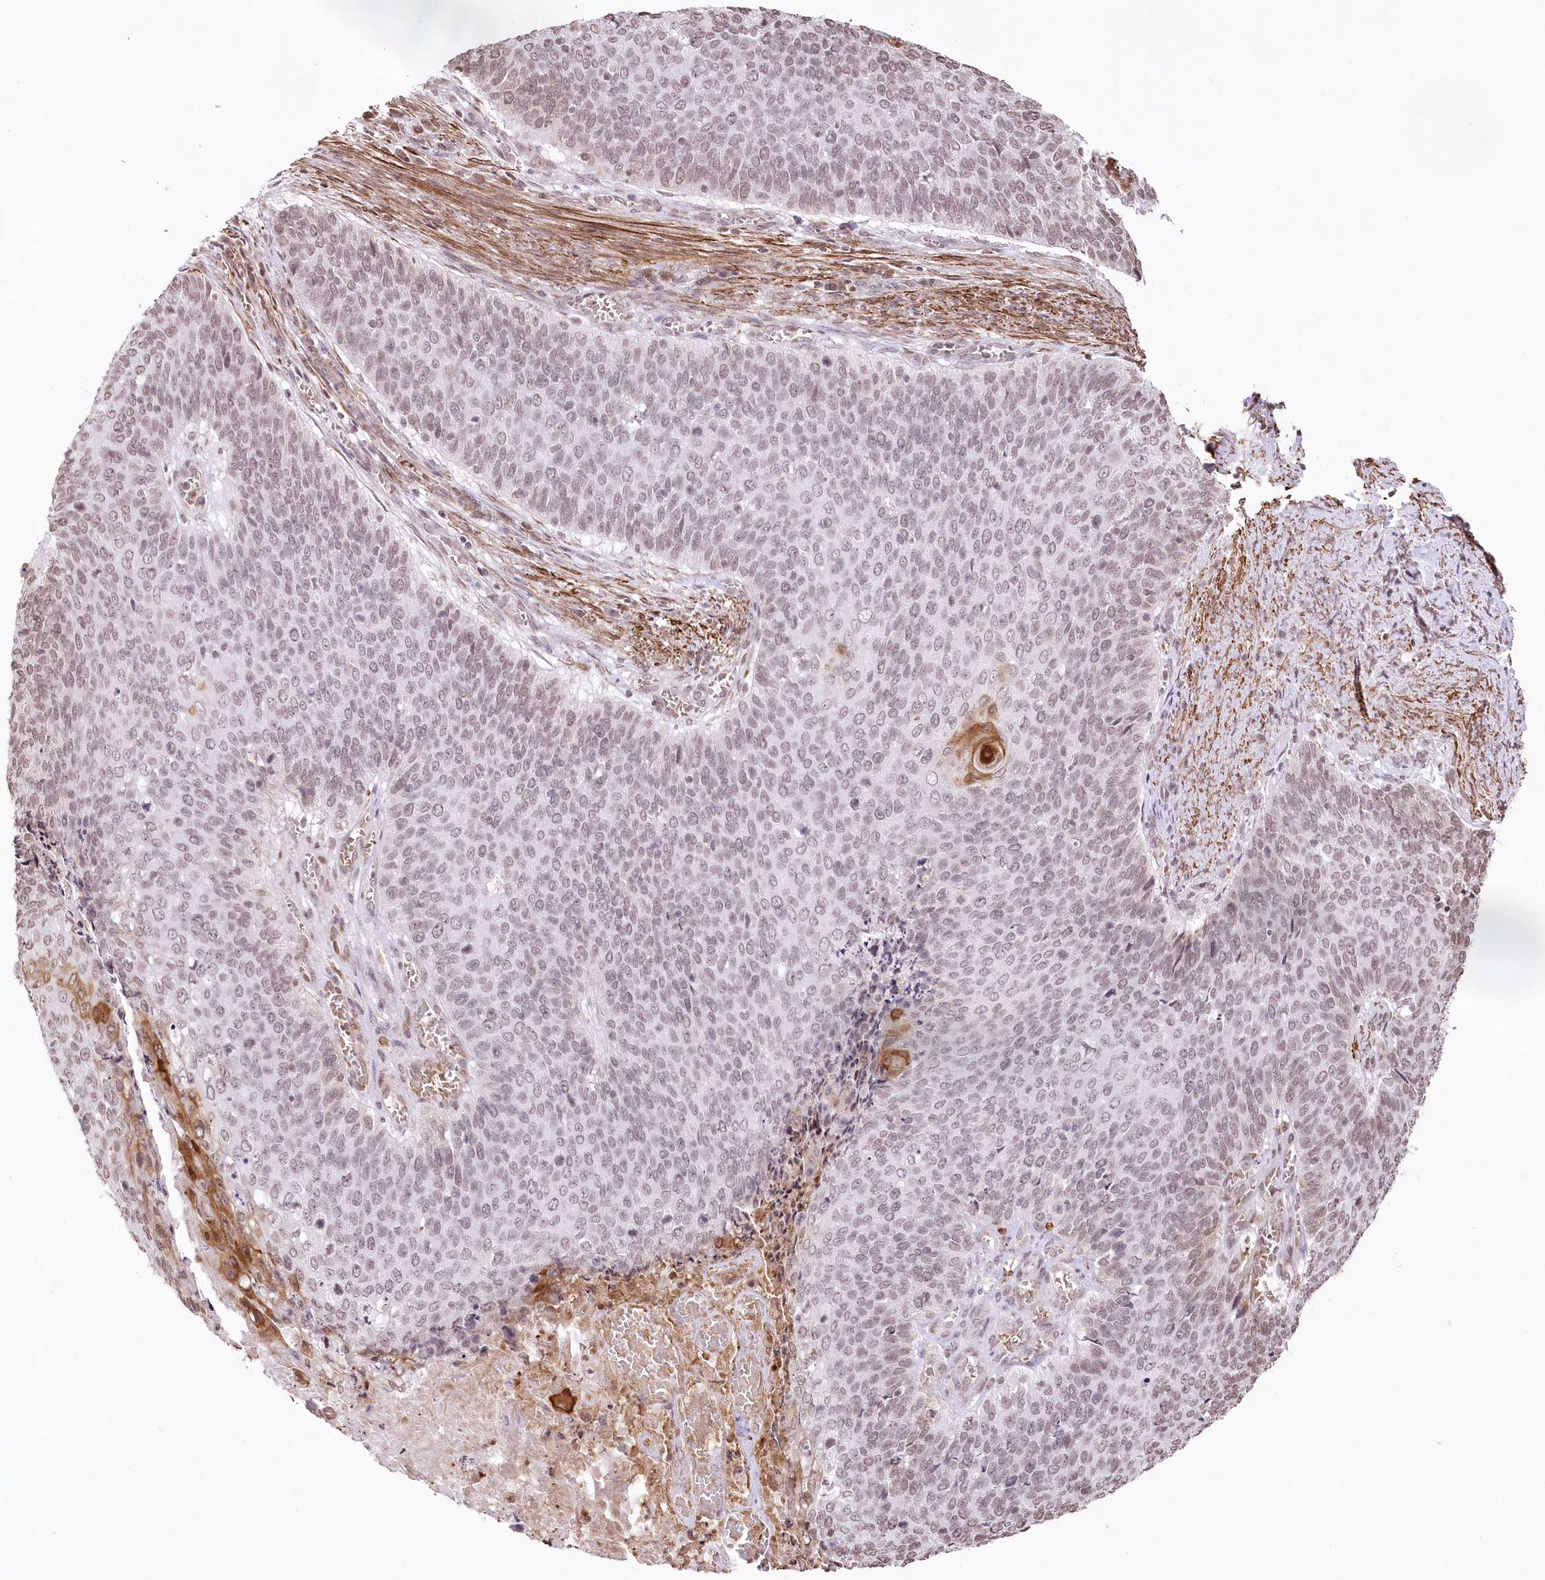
{"staining": {"intensity": "negative", "quantity": "none", "location": "none"}, "tissue": "cervical cancer", "cell_type": "Tumor cells", "image_type": "cancer", "snomed": [{"axis": "morphology", "description": "Squamous cell carcinoma, NOS"}, {"axis": "topography", "description": "Cervix"}], "caption": "An immunohistochemistry histopathology image of cervical squamous cell carcinoma is shown. There is no staining in tumor cells of cervical squamous cell carcinoma. Brightfield microscopy of immunohistochemistry stained with DAB (brown) and hematoxylin (blue), captured at high magnification.", "gene": "RBM27", "patient": {"sex": "female", "age": 39}}